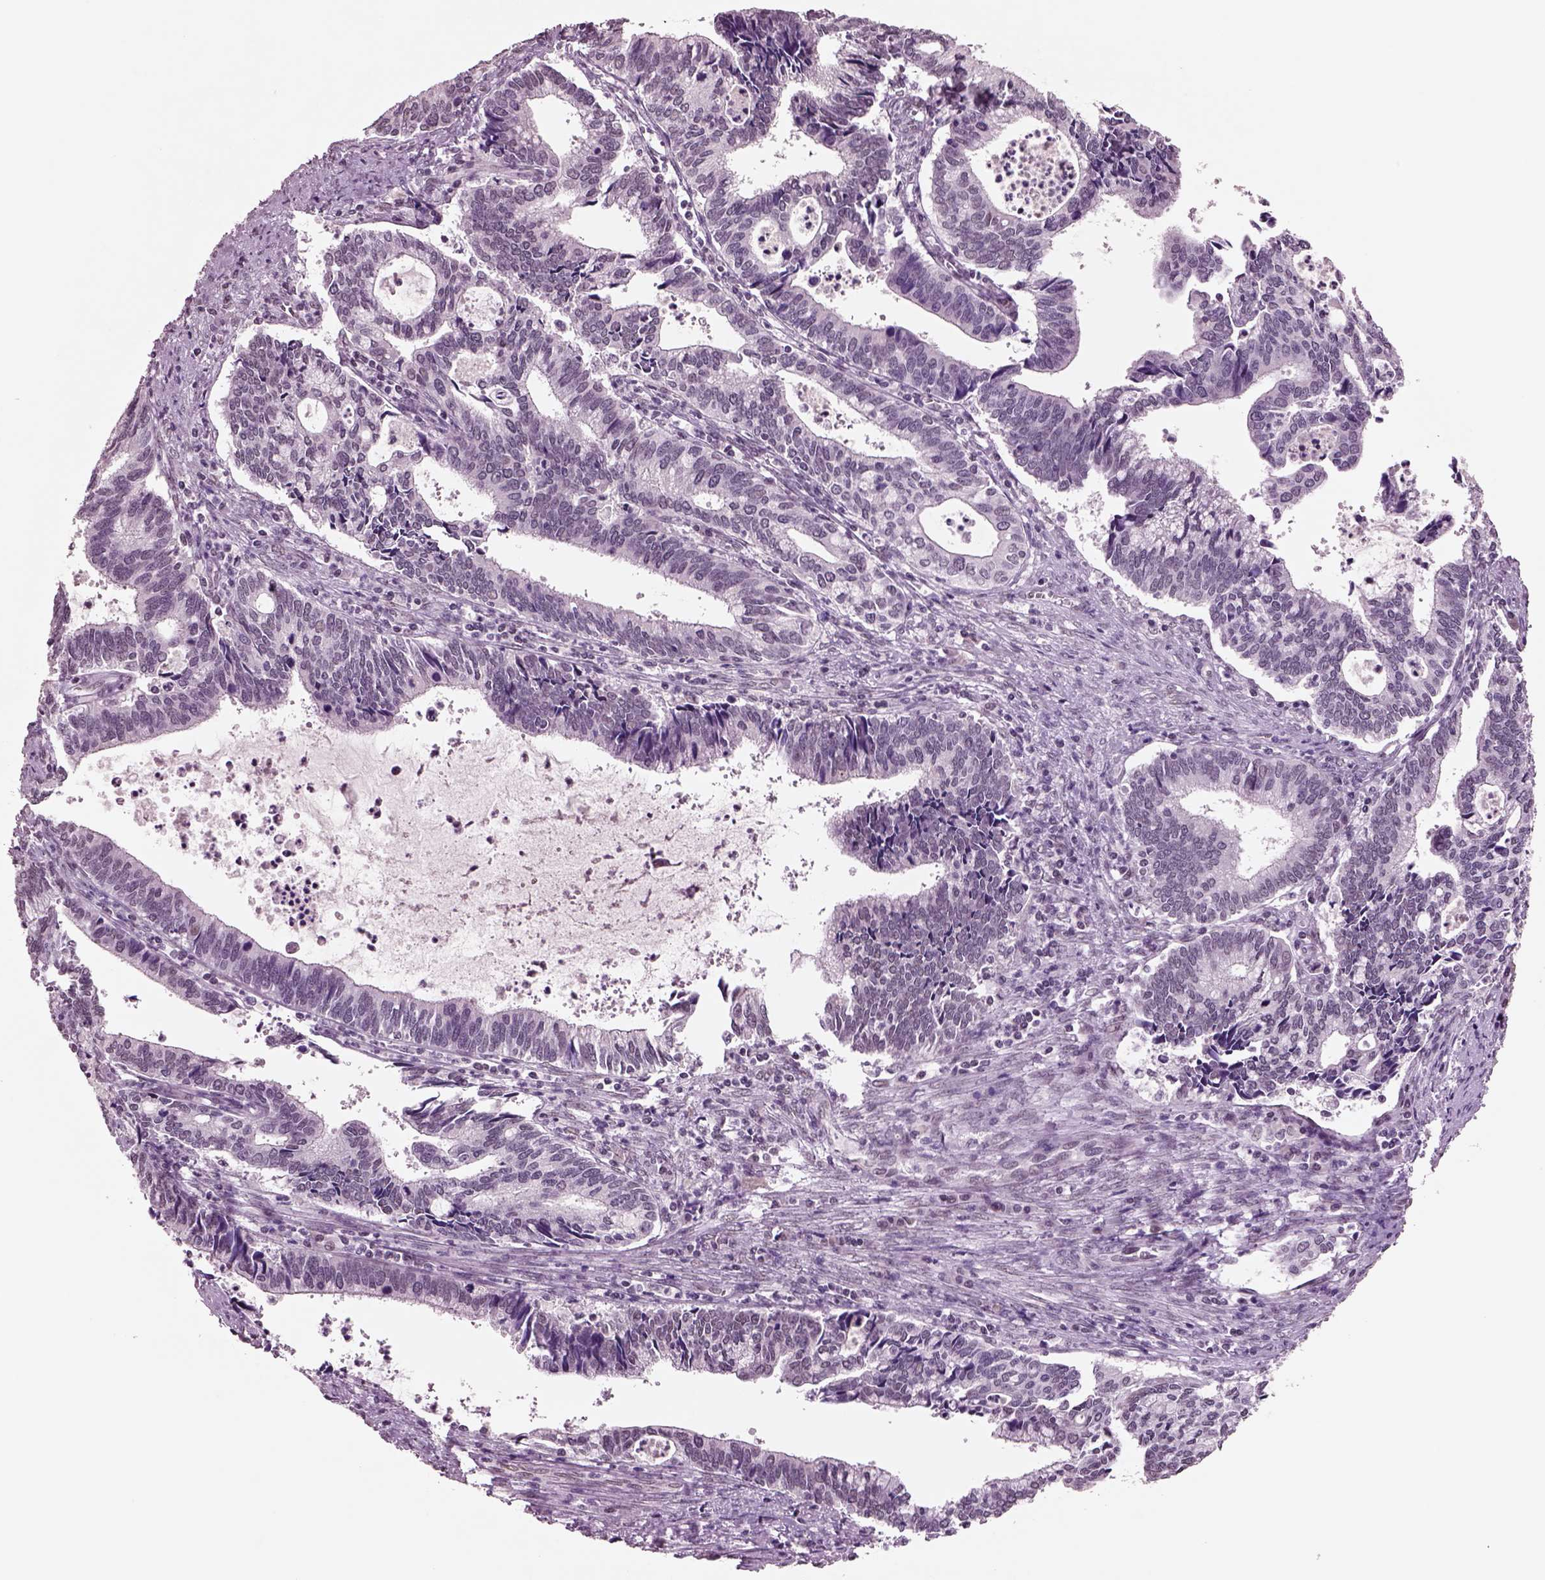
{"staining": {"intensity": "negative", "quantity": "none", "location": "none"}, "tissue": "cervical cancer", "cell_type": "Tumor cells", "image_type": "cancer", "snomed": [{"axis": "morphology", "description": "Adenocarcinoma, NOS"}, {"axis": "topography", "description": "Cervix"}], "caption": "DAB immunohistochemical staining of human adenocarcinoma (cervical) shows no significant staining in tumor cells.", "gene": "SEPHS1", "patient": {"sex": "female", "age": 42}}